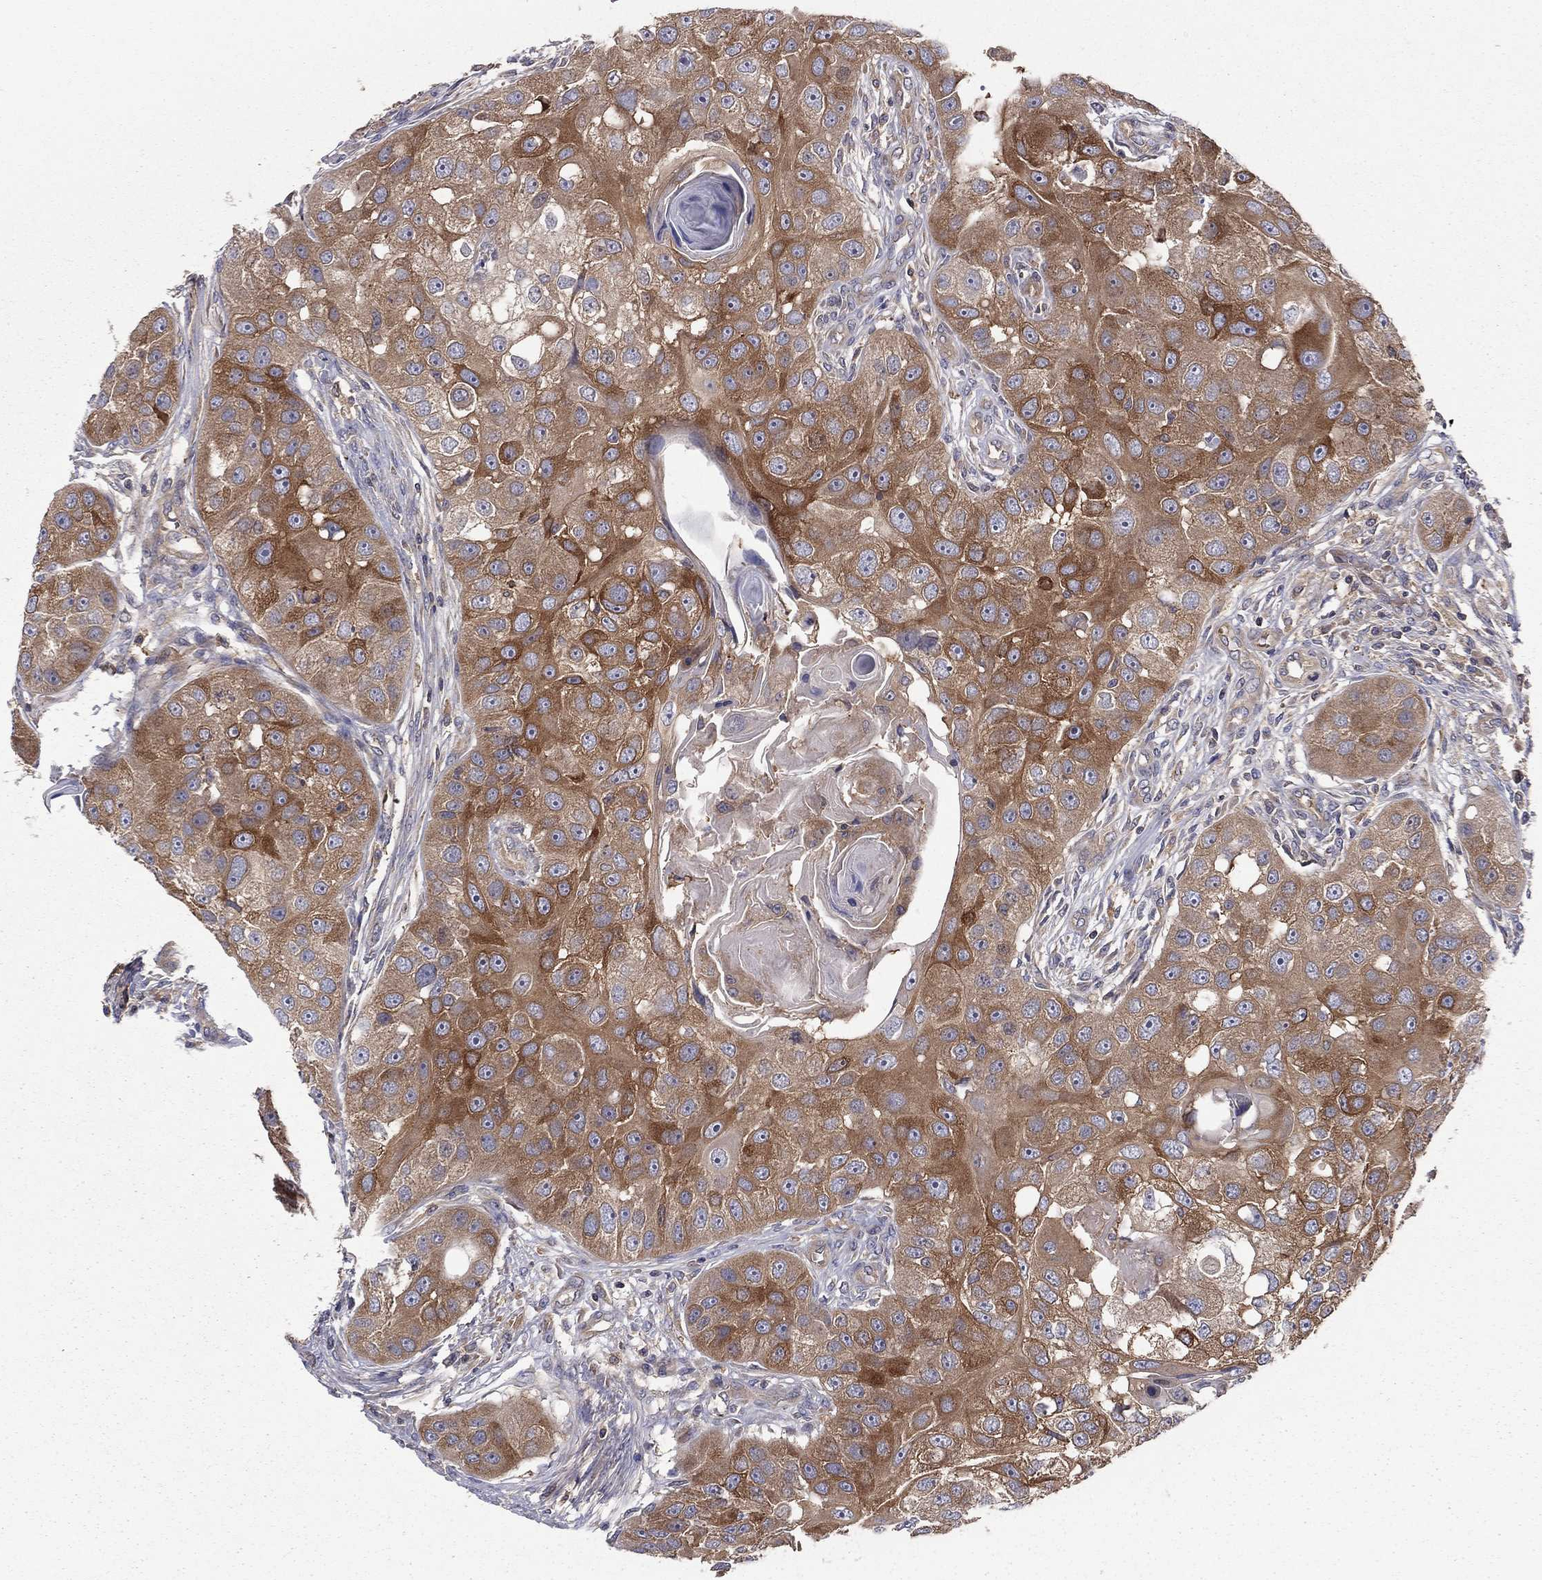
{"staining": {"intensity": "strong", "quantity": "25%-75%", "location": "cytoplasmic/membranous"}, "tissue": "head and neck cancer", "cell_type": "Tumor cells", "image_type": "cancer", "snomed": [{"axis": "morphology", "description": "Normal tissue, NOS"}, {"axis": "morphology", "description": "Squamous cell carcinoma, NOS"}, {"axis": "topography", "description": "Skeletal muscle"}, {"axis": "topography", "description": "Head-Neck"}], "caption": "About 25%-75% of tumor cells in head and neck cancer (squamous cell carcinoma) demonstrate strong cytoplasmic/membranous protein staining as visualized by brown immunohistochemical staining.", "gene": "RNF123", "patient": {"sex": "male", "age": 51}}